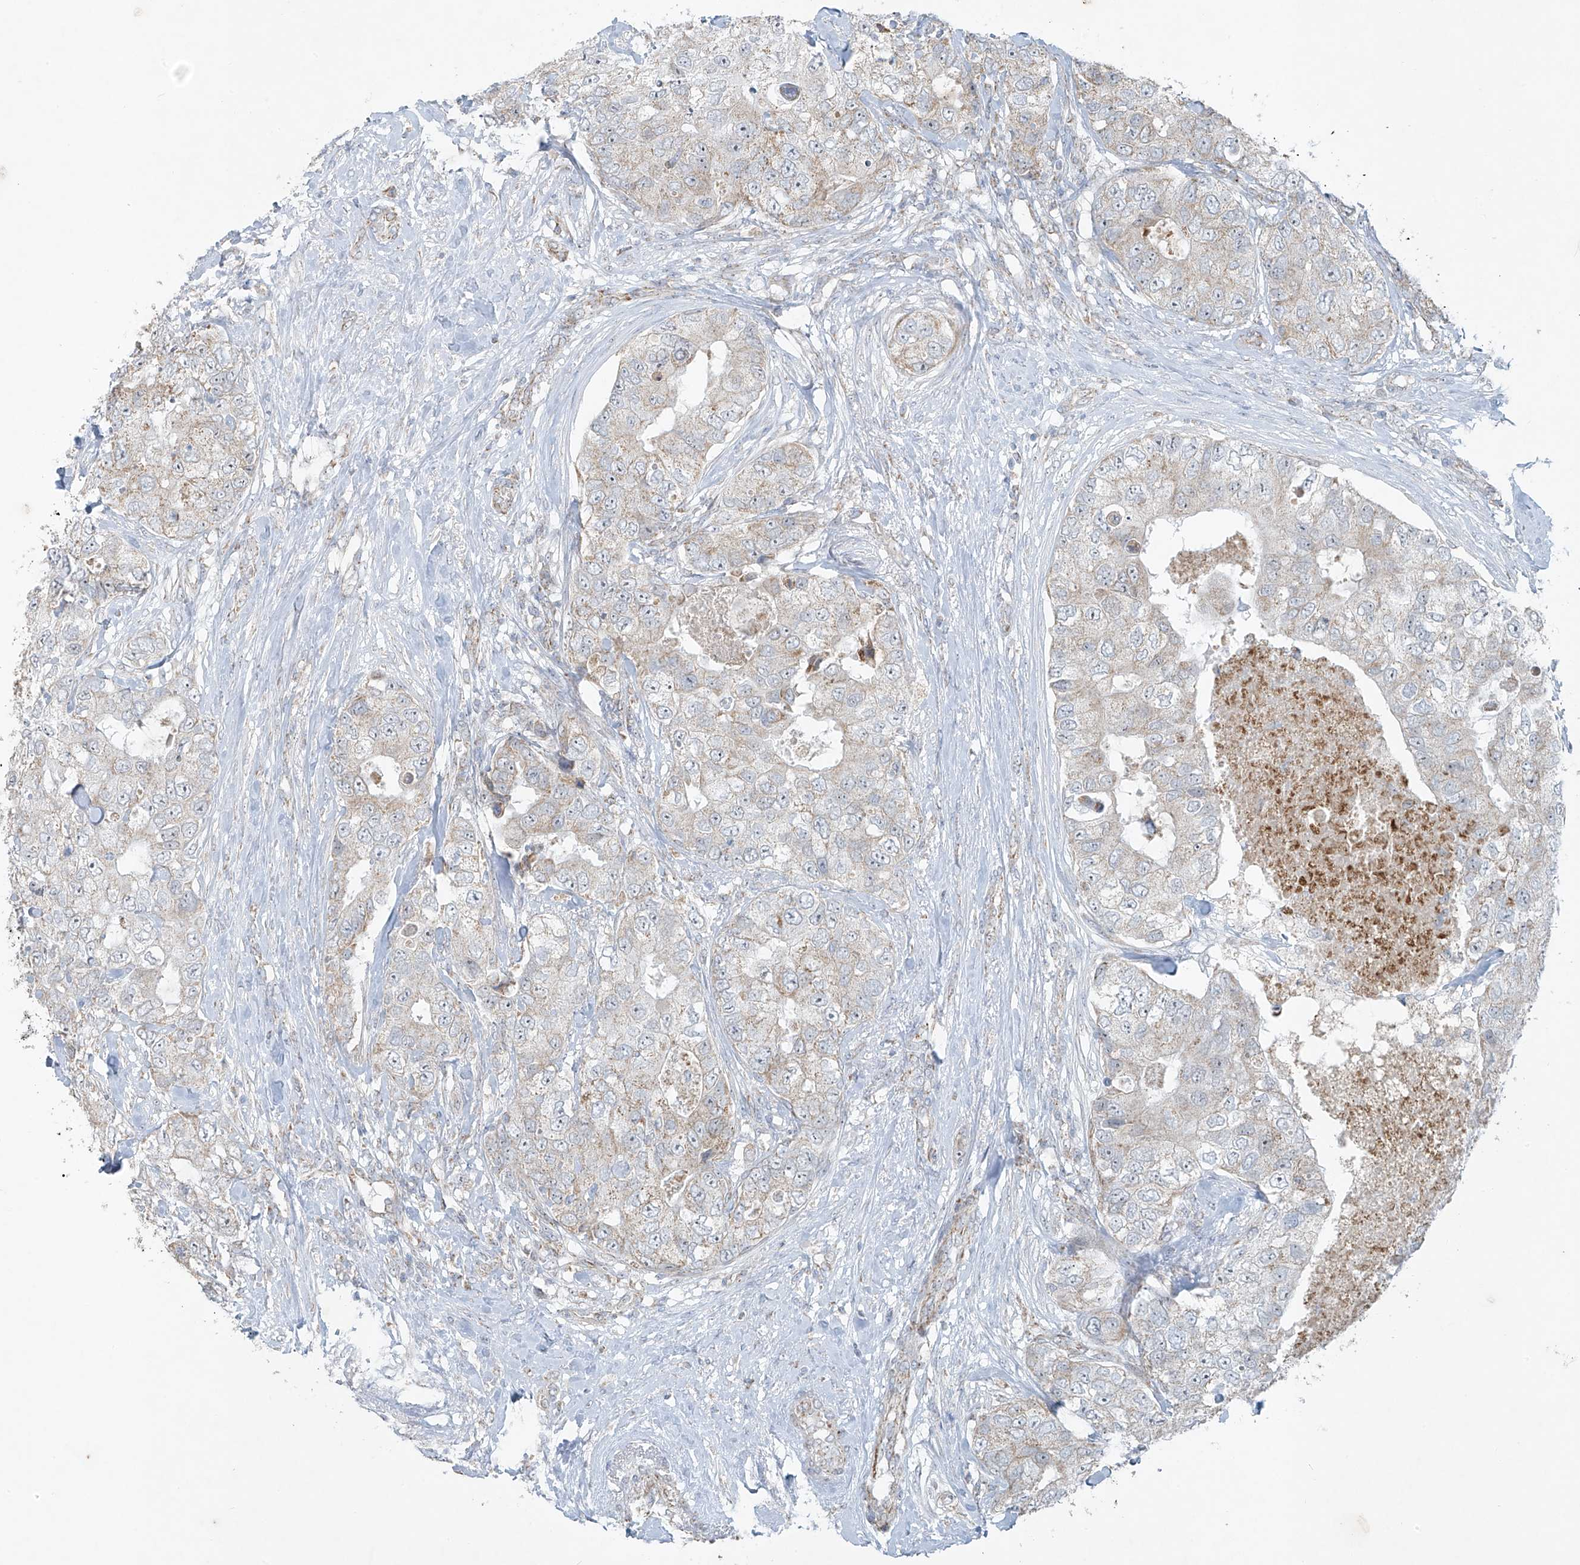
{"staining": {"intensity": "weak", "quantity": "25%-75%", "location": "cytoplasmic/membranous"}, "tissue": "breast cancer", "cell_type": "Tumor cells", "image_type": "cancer", "snomed": [{"axis": "morphology", "description": "Duct carcinoma"}, {"axis": "topography", "description": "Breast"}], "caption": "Brown immunohistochemical staining in intraductal carcinoma (breast) exhibits weak cytoplasmic/membranous positivity in about 25%-75% of tumor cells. (DAB IHC with brightfield microscopy, high magnification).", "gene": "SMDT1", "patient": {"sex": "female", "age": 62}}